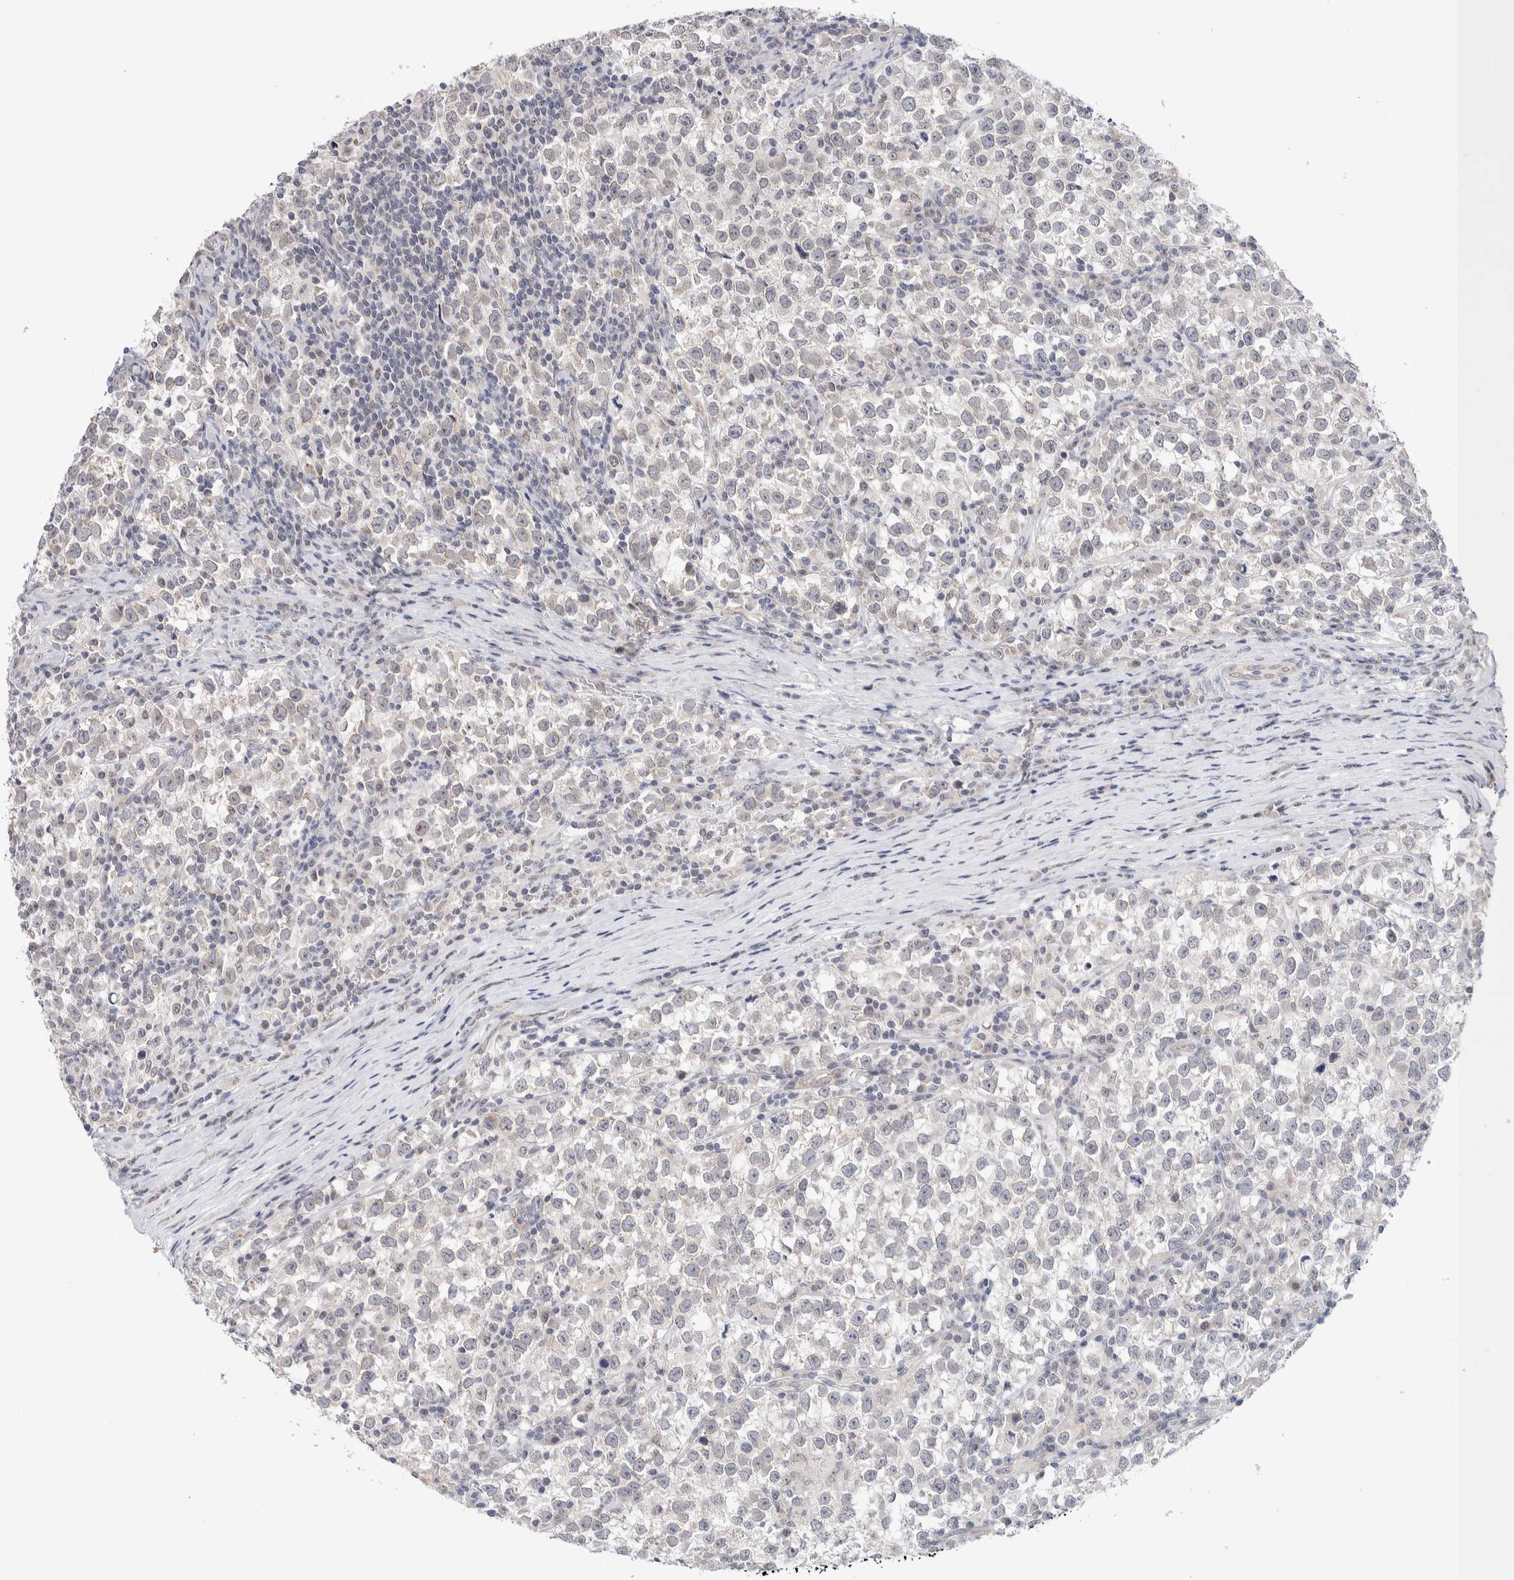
{"staining": {"intensity": "negative", "quantity": "none", "location": "none"}, "tissue": "testis cancer", "cell_type": "Tumor cells", "image_type": "cancer", "snomed": [{"axis": "morphology", "description": "Normal tissue, NOS"}, {"axis": "morphology", "description": "Seminoma, NOS"}, {"axis": "topography", "description": "Testis"}], "caption": "Micrograph shows no protein expression in tumor cells of seminoma (testis) tissue.", "gene": "CRAT", "patient": {"sex": "male", "age": 43}}